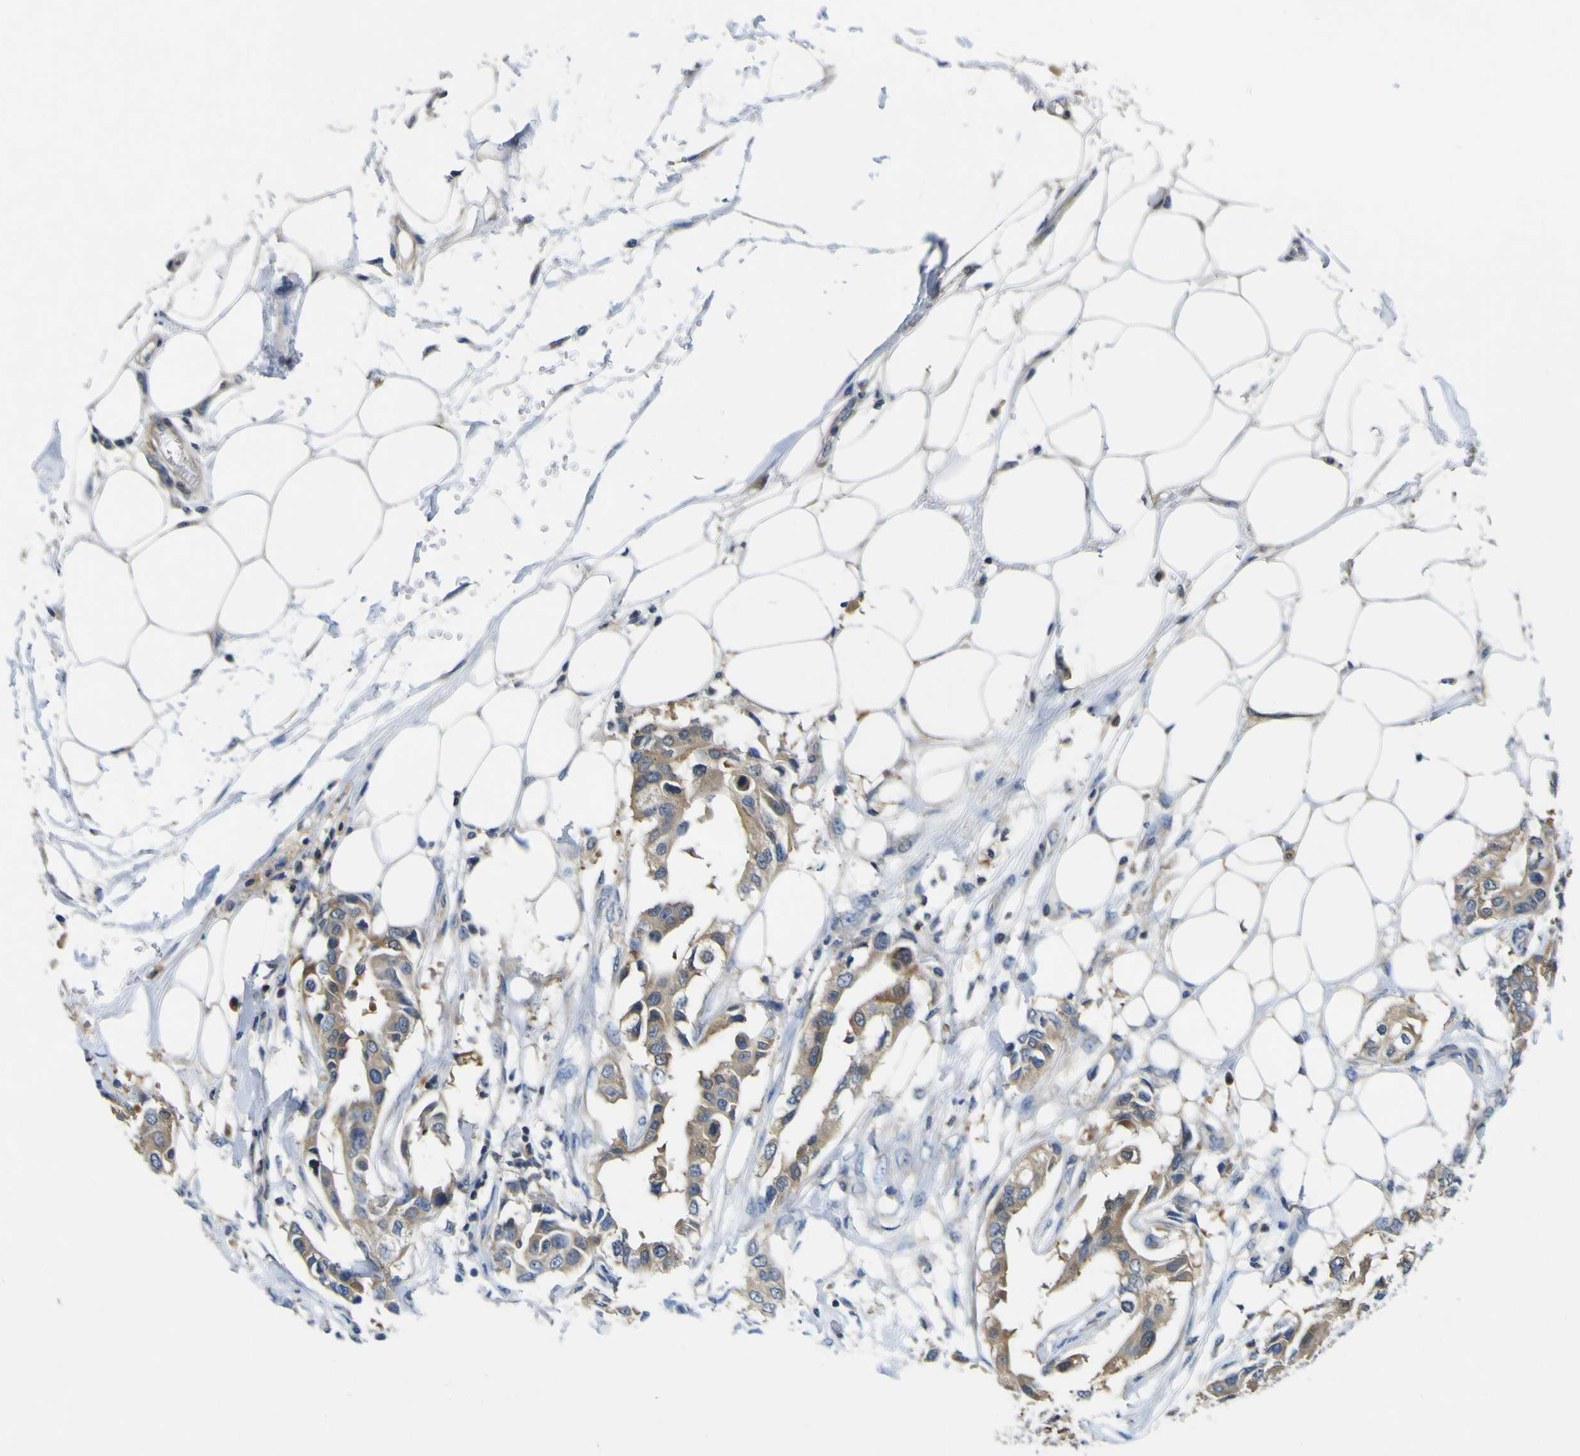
{"staining": {"intensity": "moderate", "quantity": ">75%", "location": "cytoplasmic/membranous"}, "tissue": "breast cancer", "cell_type": "Tumor cells", "image_type": "cancer", "snomed": [{"axis": "morphology", "description": "Duct carcinoma"}, {"axis": "topography", "description": "Breast"}], "caption": "A histopathology image of human breast cancer stained for a protein reveals moderate cytoplasmic/membranous brown staining in tumor cells.", "gene": "EML2", "patient": {"sex": "female", "age": 40}}